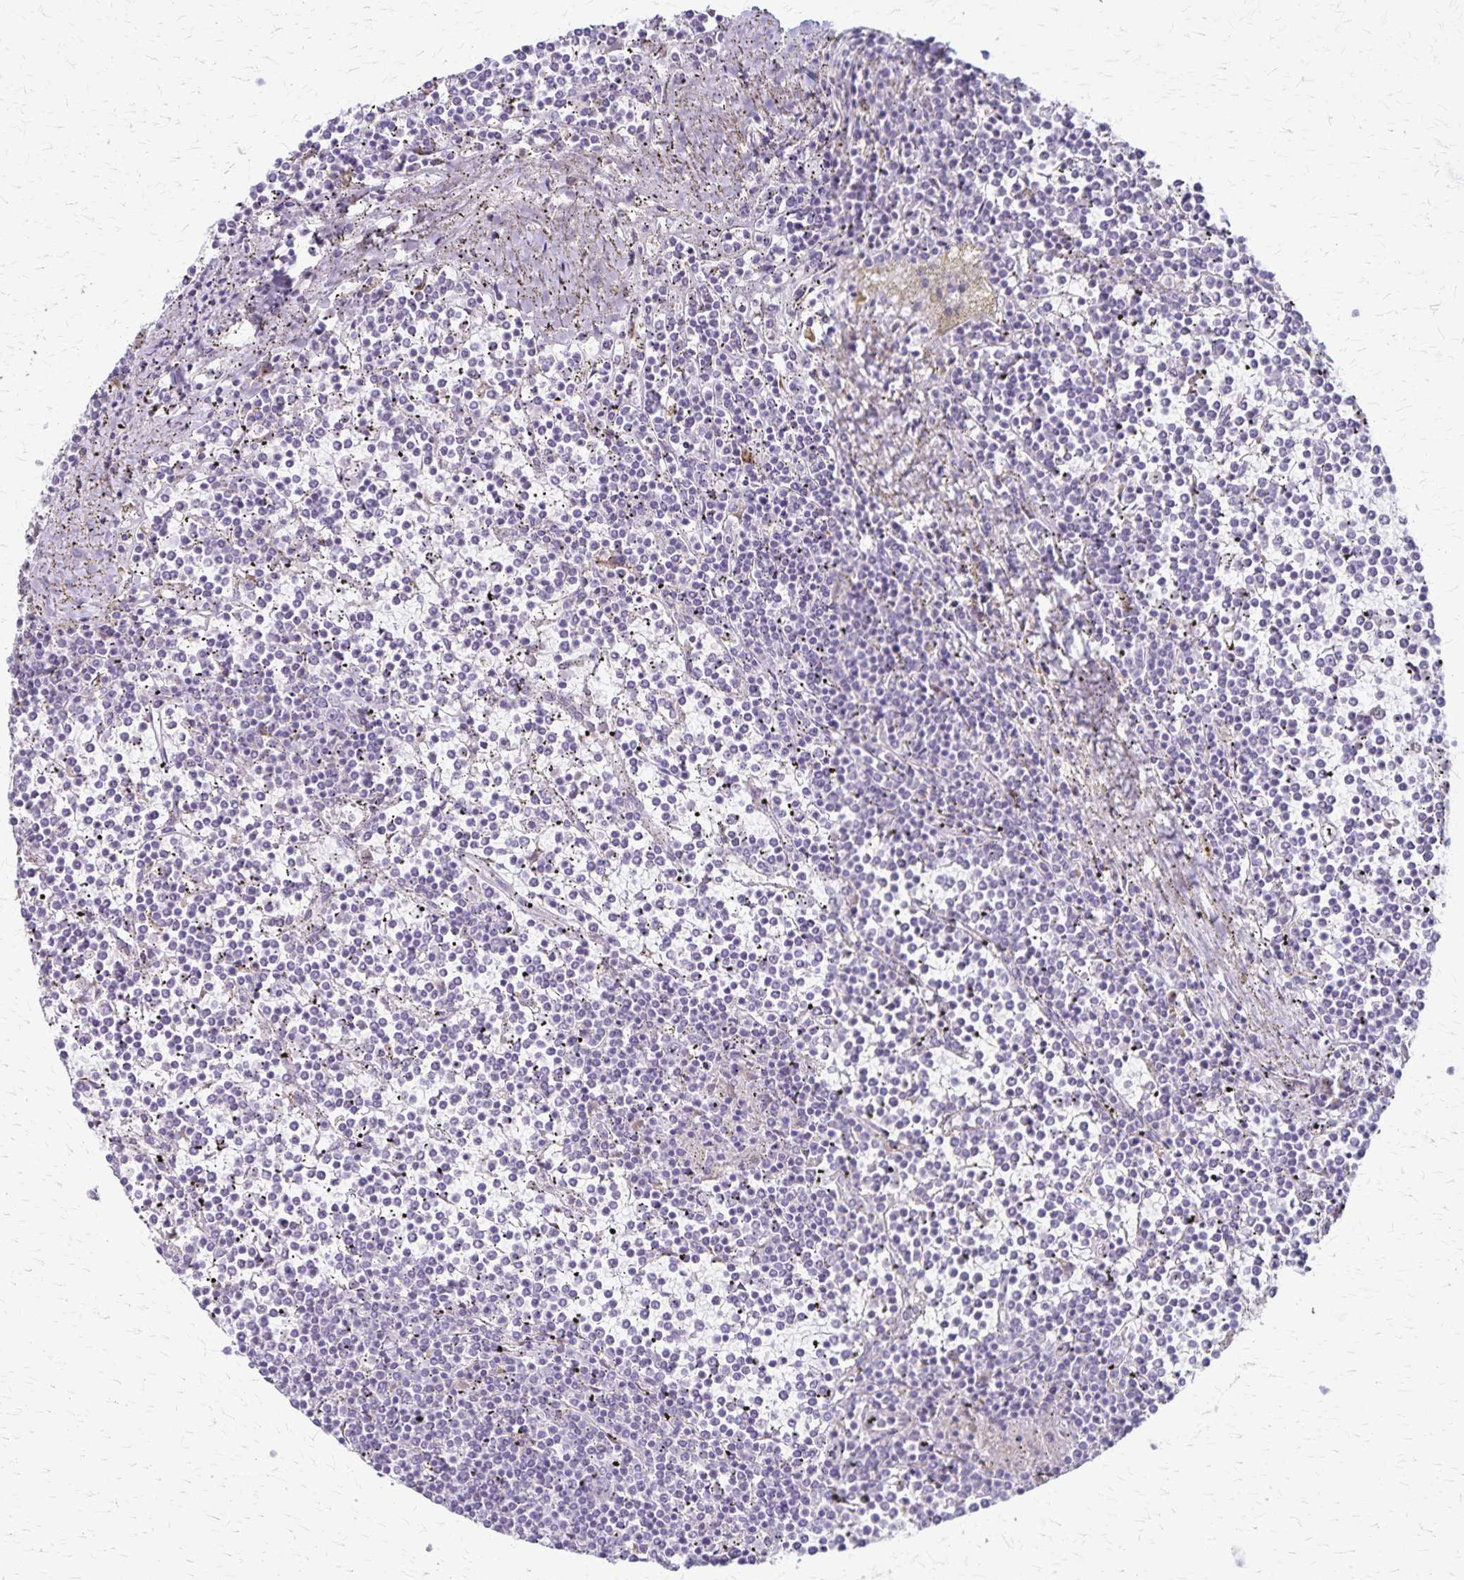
{"staining": {"intensity": "negative", "quantity": "none", "location": "none"}, "tissue": "lymphoma", "cell_type": "Tumor cells", "image_type": "cancer", "snomed": [{"axis": "morphology", "description": "Malignant lymphoma, non-Hodgkin's type, Low grade"}, {"axis": "topography", "description": "Spleen"}], "caption": "This is an IHC image of human lymphoma. There is no staining in tumor cells.", "gene": "MCFD2", "patient": {"sex": "female", "age": 19}}